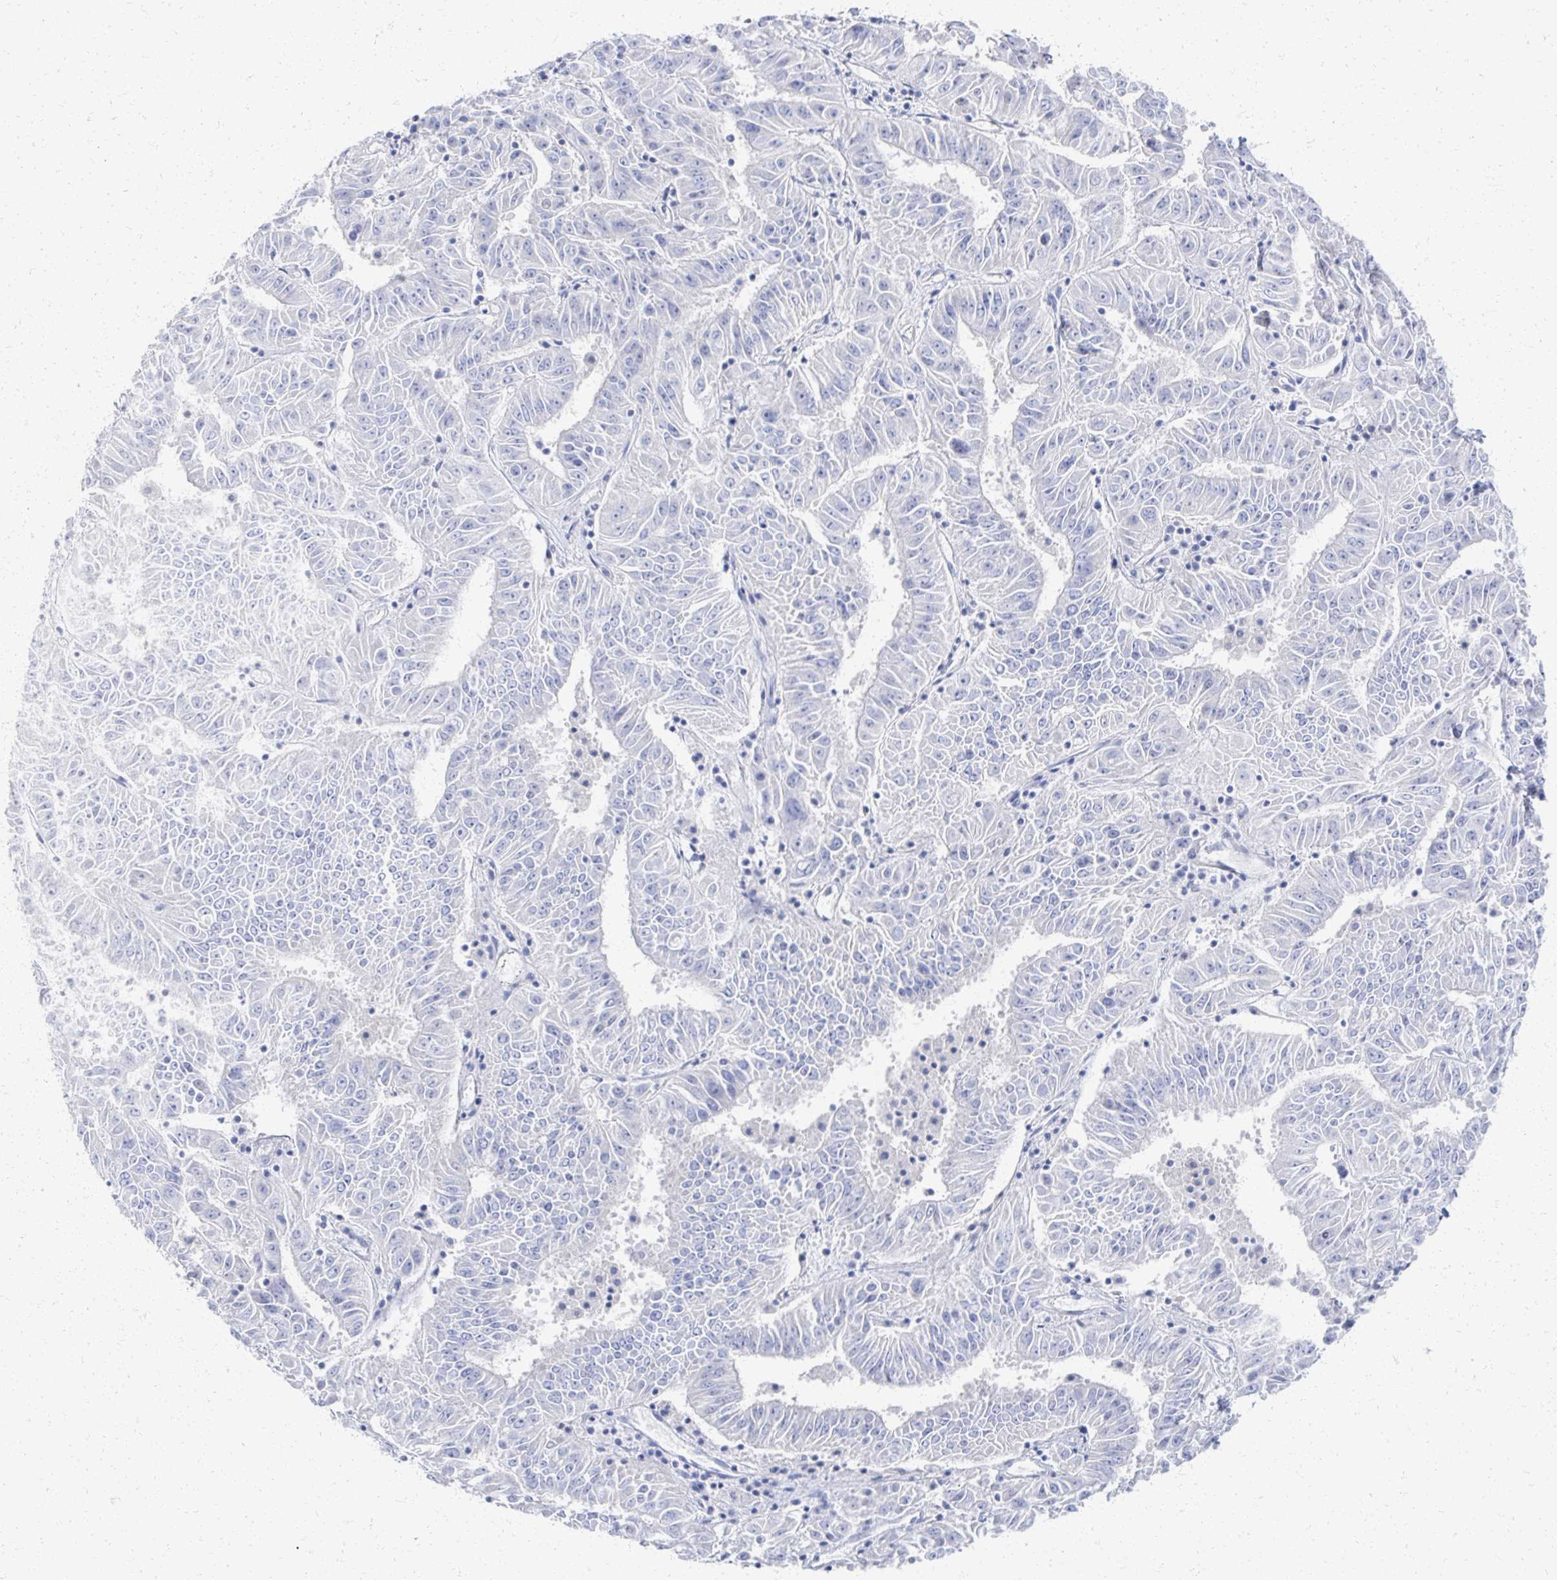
{"staining": {"intensity": "negative", "quantity": "none", "location": "none"}, "tissue": "pancreatic cancer", "cell_type": "Tumor cells", "image_type": "cancer", "snomed": [{"axis": "morphology", "description": "Adenocarcinoma, NOS"}, {"axis": "topography", "description": "Pancreas"}], "caption": "The image displays no staining of tumor cells in pancreatic cancer (adenocarcinoma).", "gene": "PRR20A", "patient": {"sex": "male", "age": 63}}